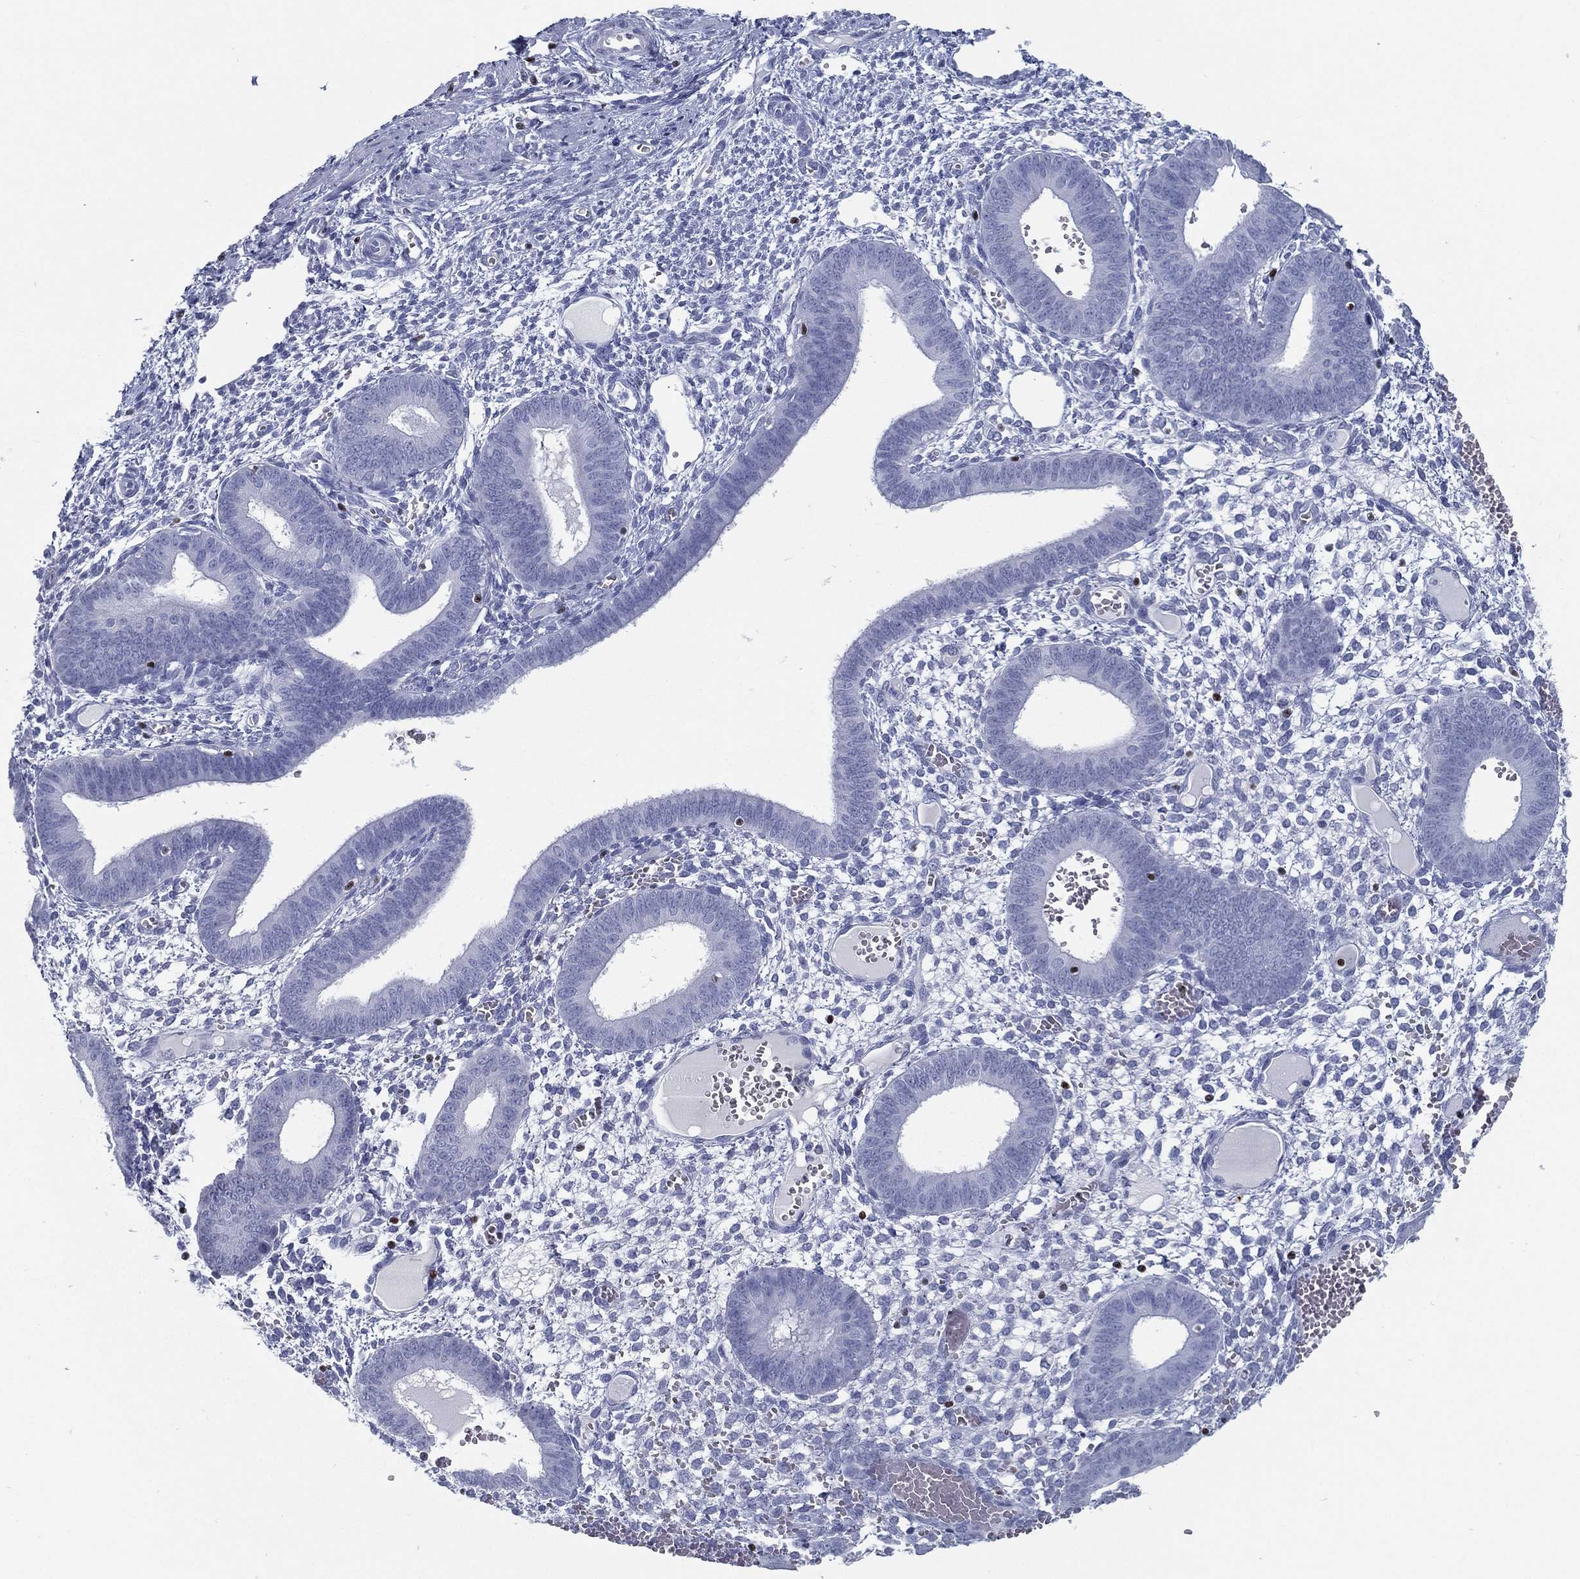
{"staining": {"intensity": "negative", "quantity": "none", "location": "none"}, "tissue": "endometrium", "cell_type": "Cells in endometrial stroma", "image_type": "normal", "snomed": [{"axis": "morphology", "description": "Normal tissue, NOS"}, {"axis": "topography", "description": "Endometrium"}], "caption": "Human endometrium stained for a protein using immunohistochemistry (IHC) displays no positivity in cells in endometrial stroma.", "gene": "PYHIN1", "patient": {"sex": "female", "age": 42}}